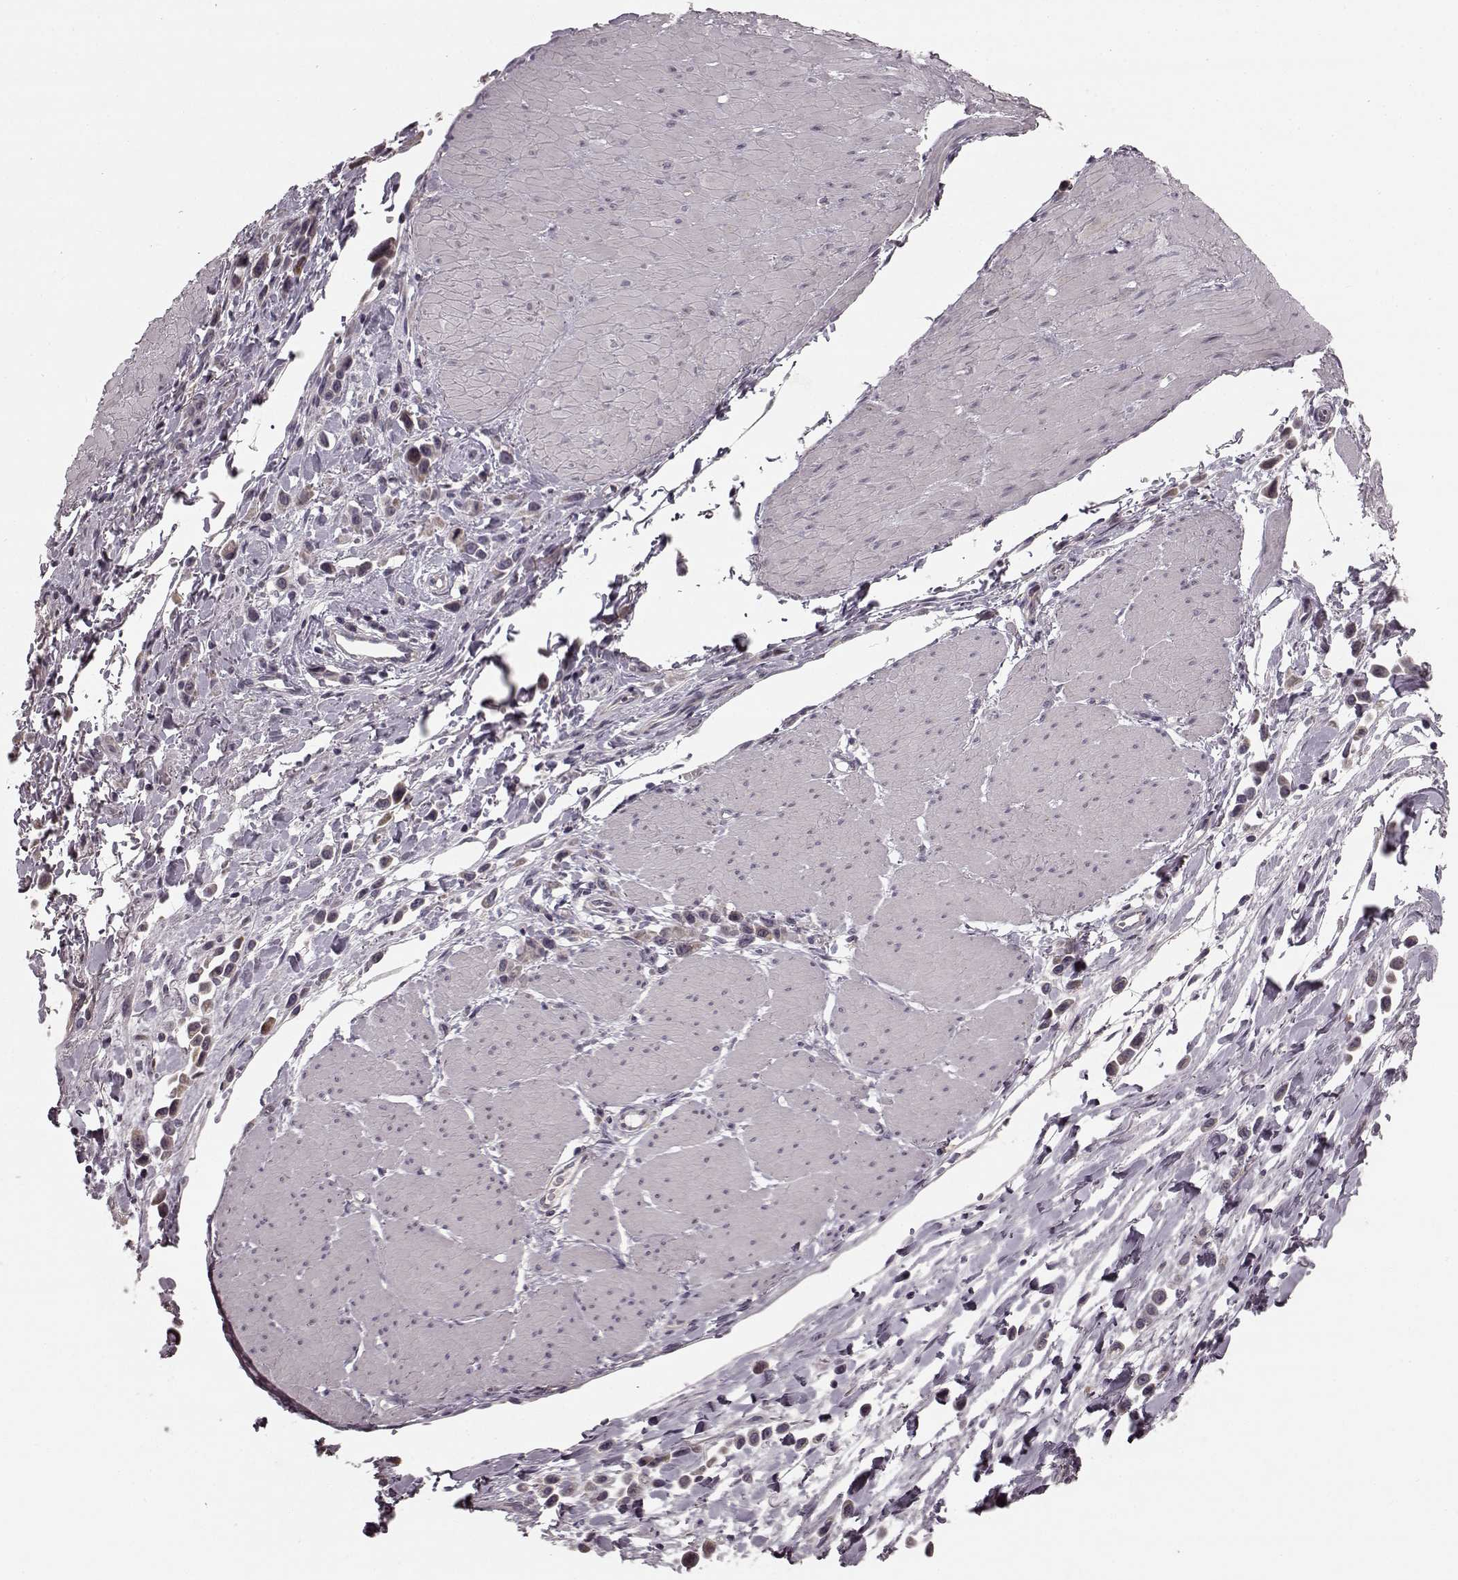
{"staining": {"intensity": "weak", "quantity": "25%-75%", "location": "cytoplasmic/membranous"}, "tissue": "stomach cancer", "cell_type": "Tumor cells", "image_type": "cancer", "snomed": [{"axis": "morphology", "description": "Adenocarcinoma, NOS"}, {"axis": "topography", "description": "Stomach"}], "caption": "Immunohistochemistry (DAB) staining of human stomach cancer reveals weak cytoplasmic/membranous protein staining in about 25%-75% of tumor cells.", "gene": "HMMR", "patient": {"sex": "male", "age": 47}}